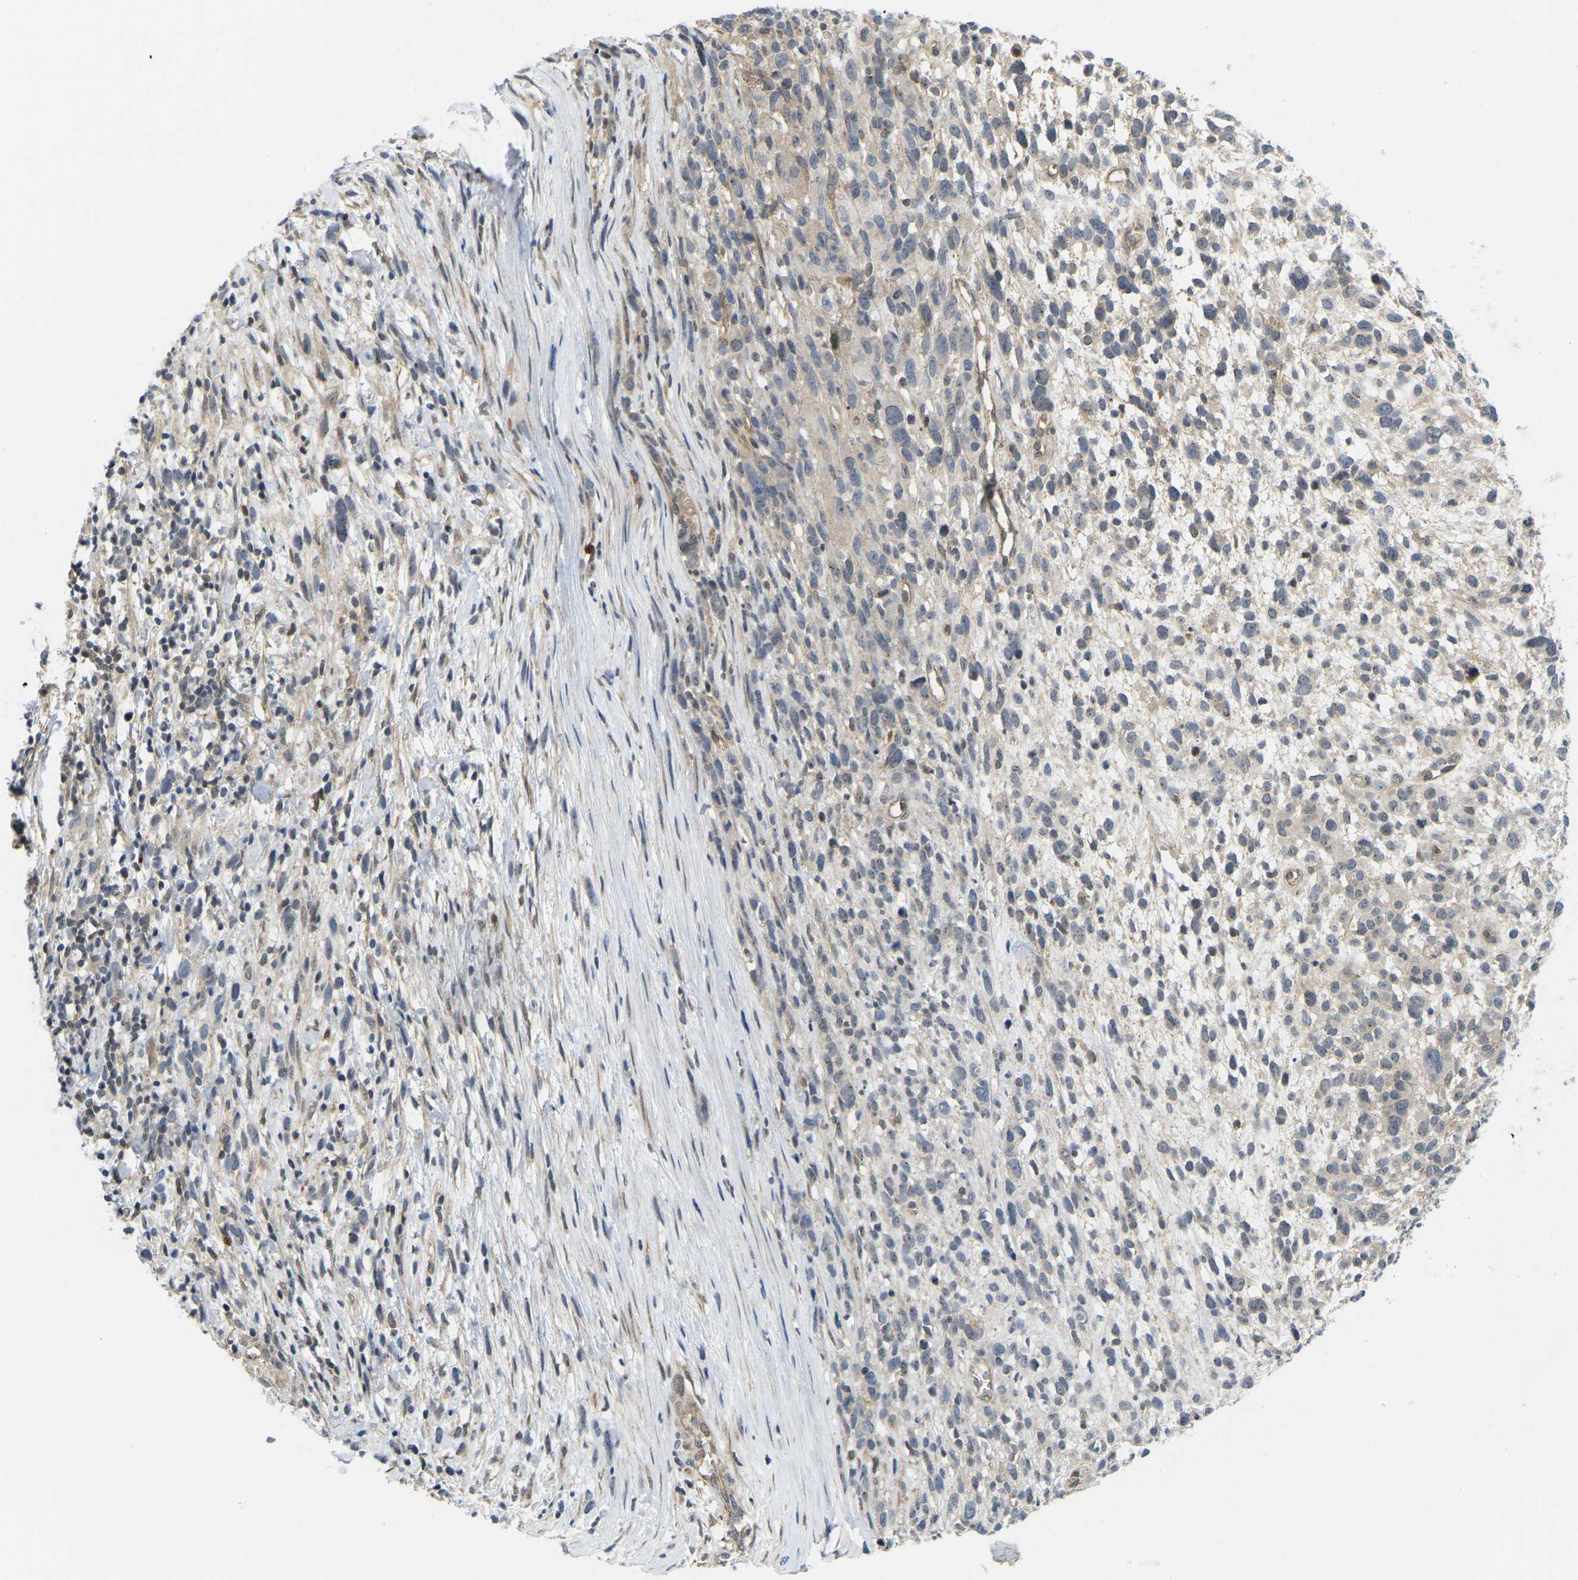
{"staining": {"intensity": "negative", "quantity": "none", "location": "none"}, "tissue": "melanoma", "cell_type": "Tumor cells", "image_type": "cancer", "snomed": [{"axis": "morphology", "description": "Malignant melanoma, NOS"}, {"axis": "topography", "description": "Skin"}], "caption": "The histopathology image displays no significant positivity in tumor cells of melanoma.", "gene": "SERPINB5", "patient": {"sex": "female", "age": 55}}